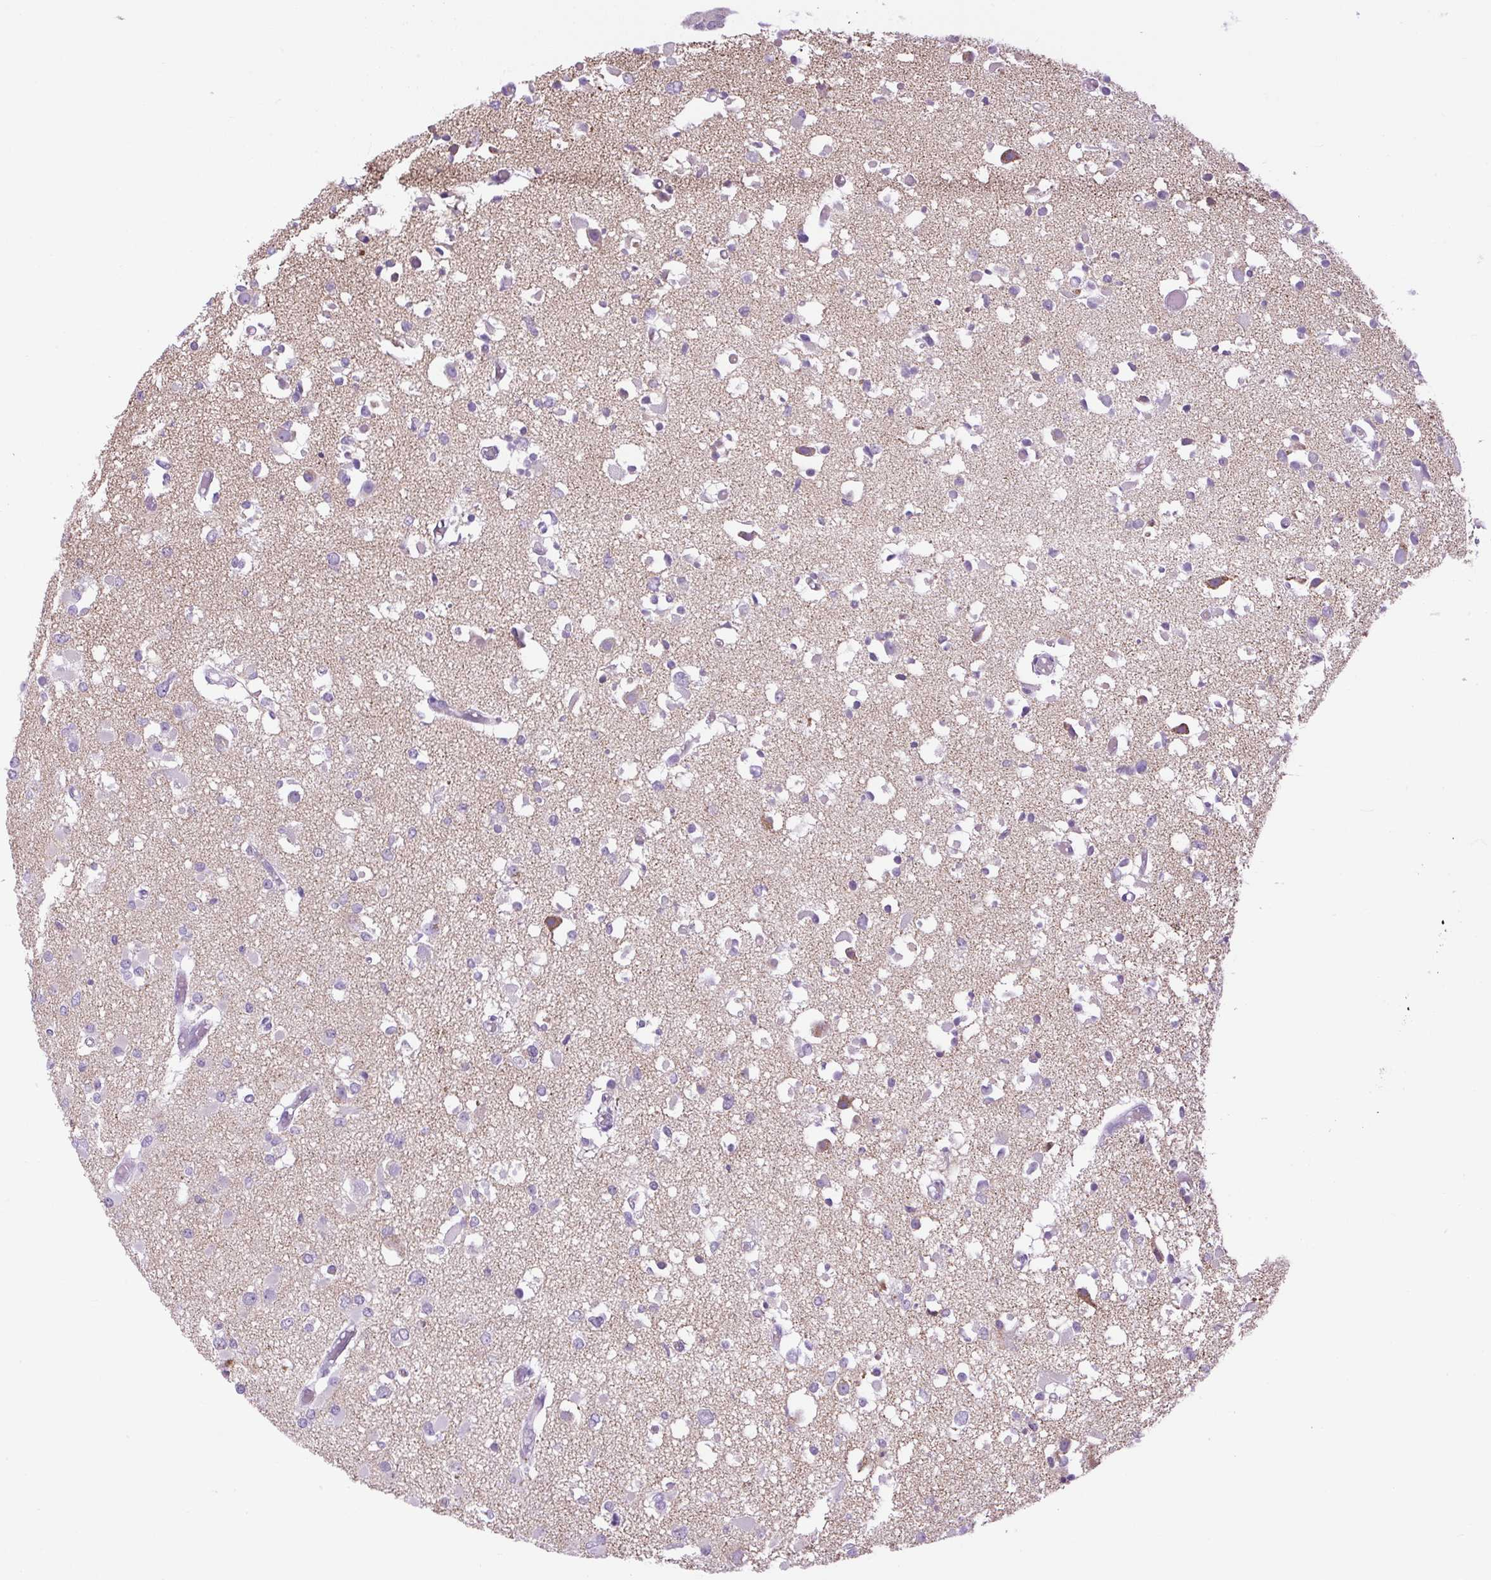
{"staining": {"intensity": "negative", "quantity": "none", "location": "none"}, "tissue": "glioma", "cell_type": "Tumor cells", "image_type": "cancer", "snomed": [{"axis": "morphology", "description": "Glioma, malignant, Low grade"}, {"axis": "topography", "description": "Brain"}], "caption": "IHC of human malignant glioma (low-grade) displays no positivity in tumor cells.", "gene": "SCO2", "patient": {"sex": "female", "age": 22}}